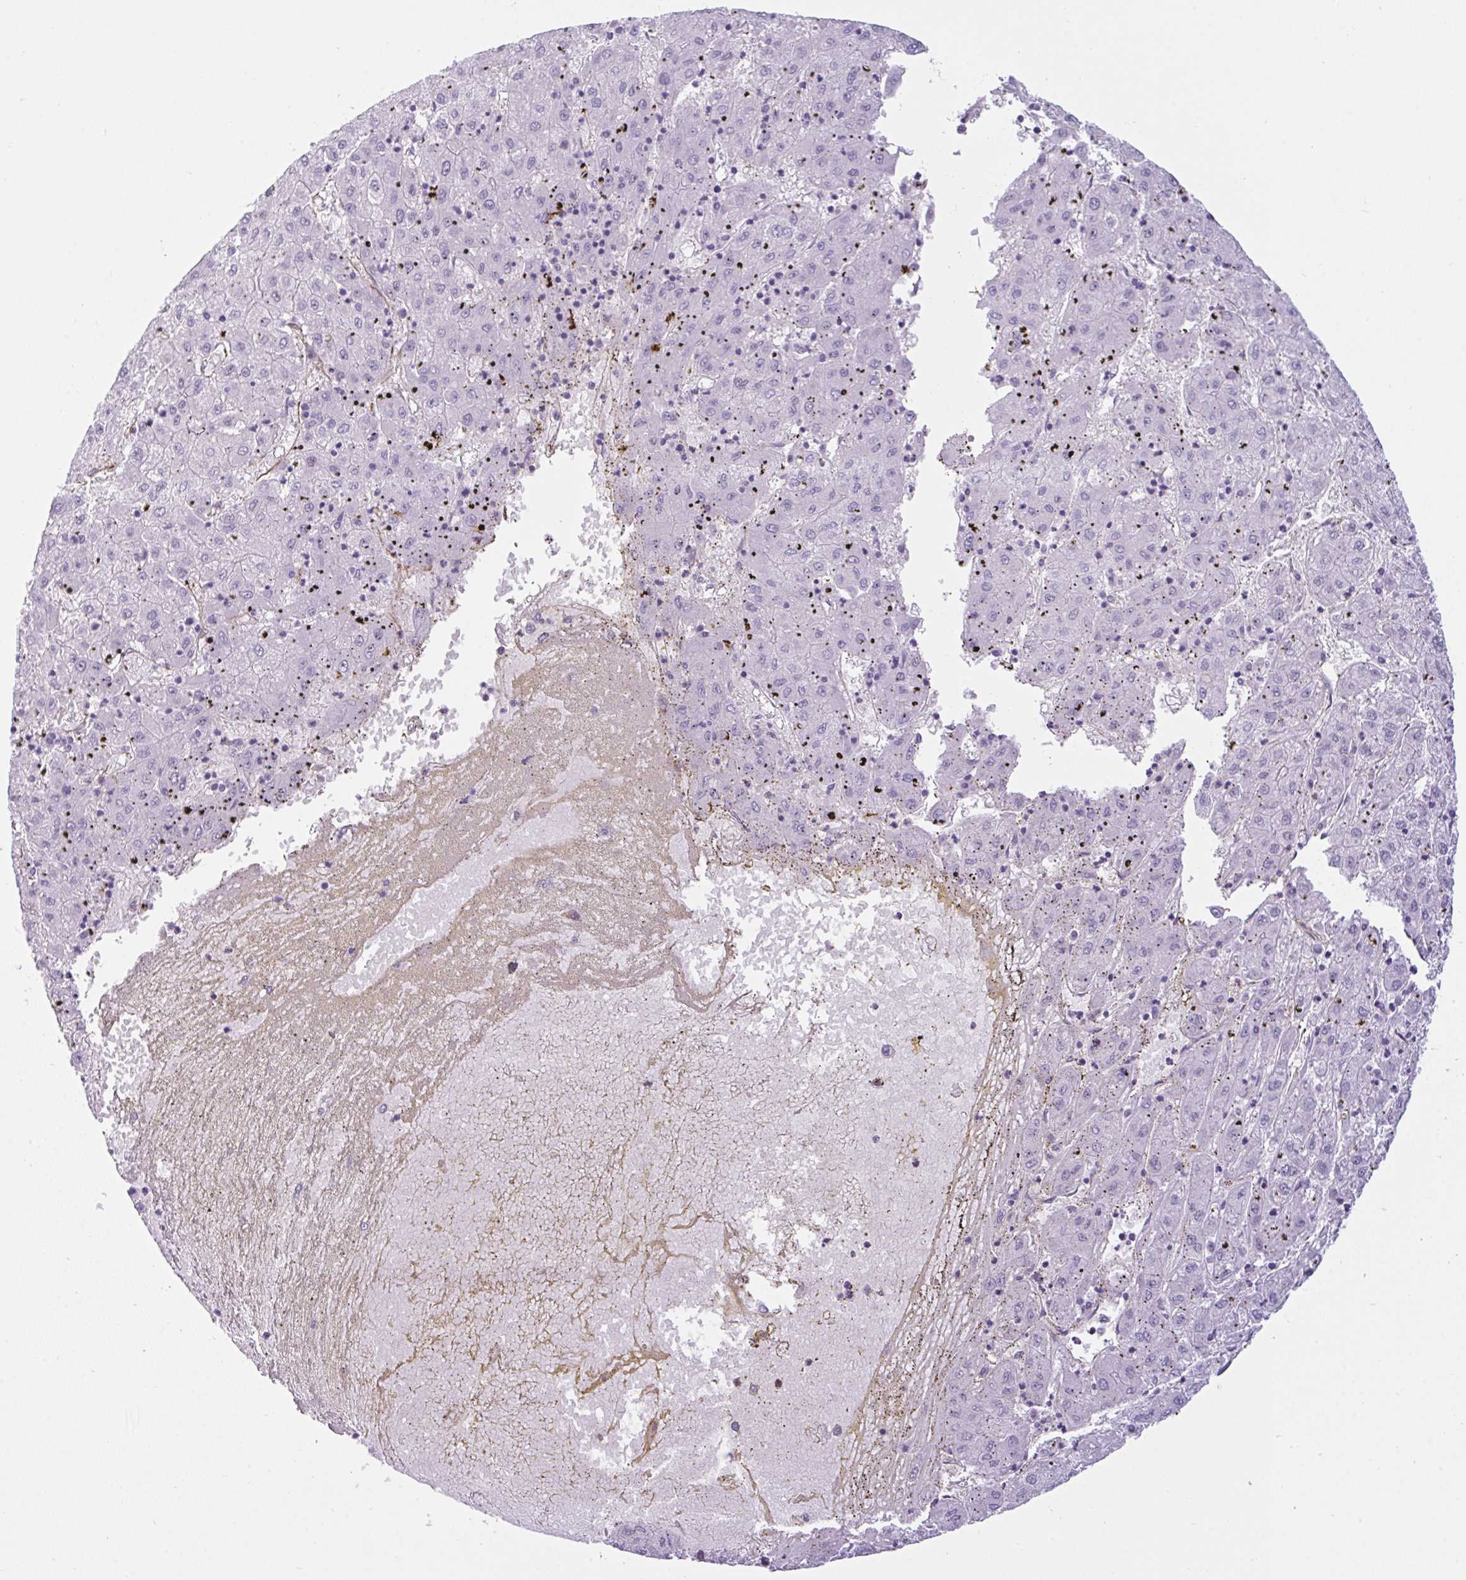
{"staining": {"intensity": "negative", "quantity": "none", "location": "none"}, "tissue": "liver cancer", "cell_type": "Tumor cells", "image_type": "cancer", "snomed": [{"axis": "morphology", "description": "Carcinoma, Hepatocellular, NOS"}, {"axis": "topography", "description": "Liver"}], "caption": "Immunohistochemistry micrograph of neoplastic tissue: liver cancer stained with DAB exhibits no significant protein expression in tumor cells.", "gene": "PRRT4", "patient": {"sex": "male", "age": 72}}